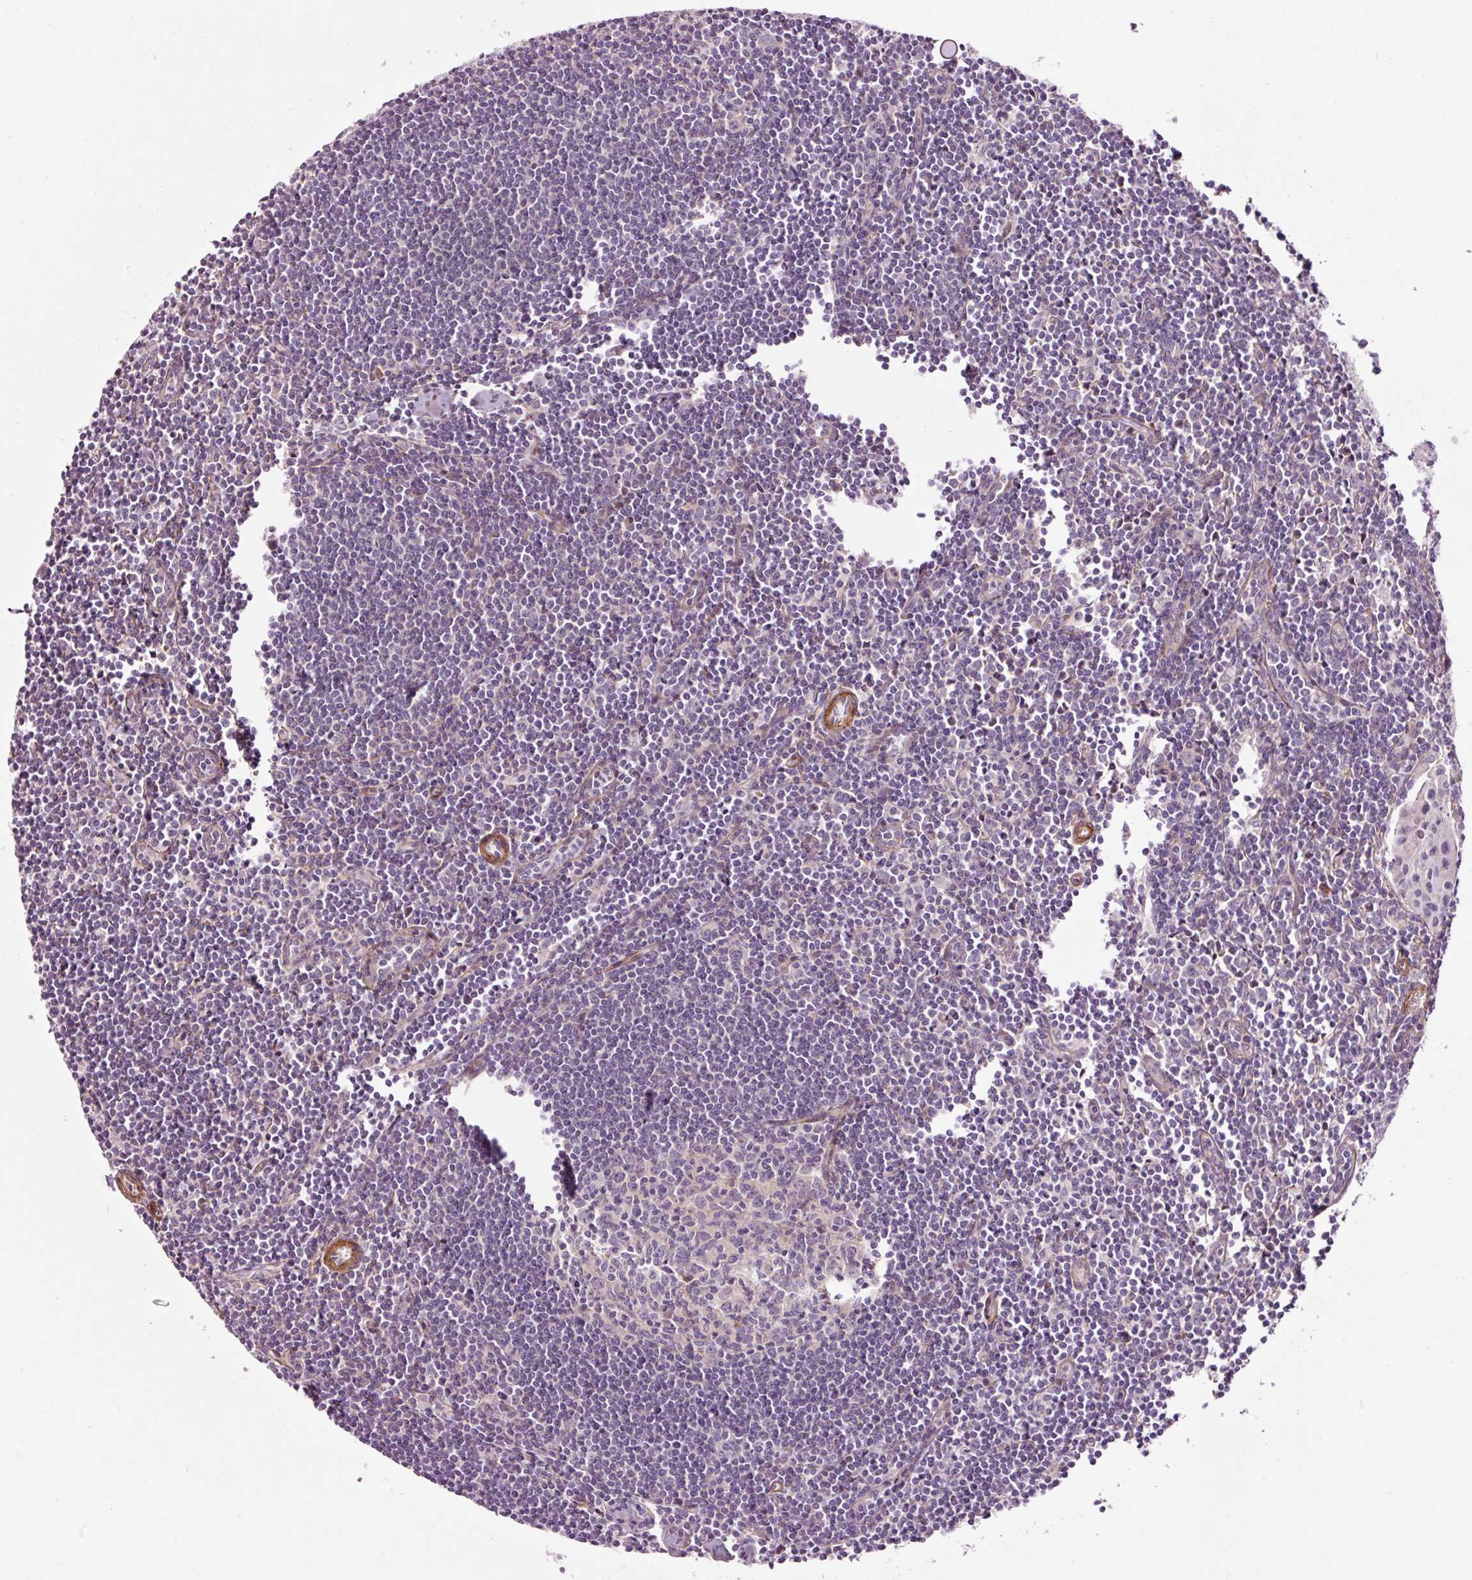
{"staining": {"intensity": "negative", "quantity": "none", "location": "none"}, "tissue": "lymph node", "cell_type": "Germinal center cells", "image_type": "normal", "snomed": [{"axis": "morphology", "description": "Normal tissue, NOS"}, {"axis": "topography", "description": "Lymph node"}], "caption": "High power microscopy image of an IHC photomicrograph of normal lymph node, revealing no significant staining in germinal center cells.", "gene": "ANKRD20A1", "patient": {"sex": "female", "age": 29}}